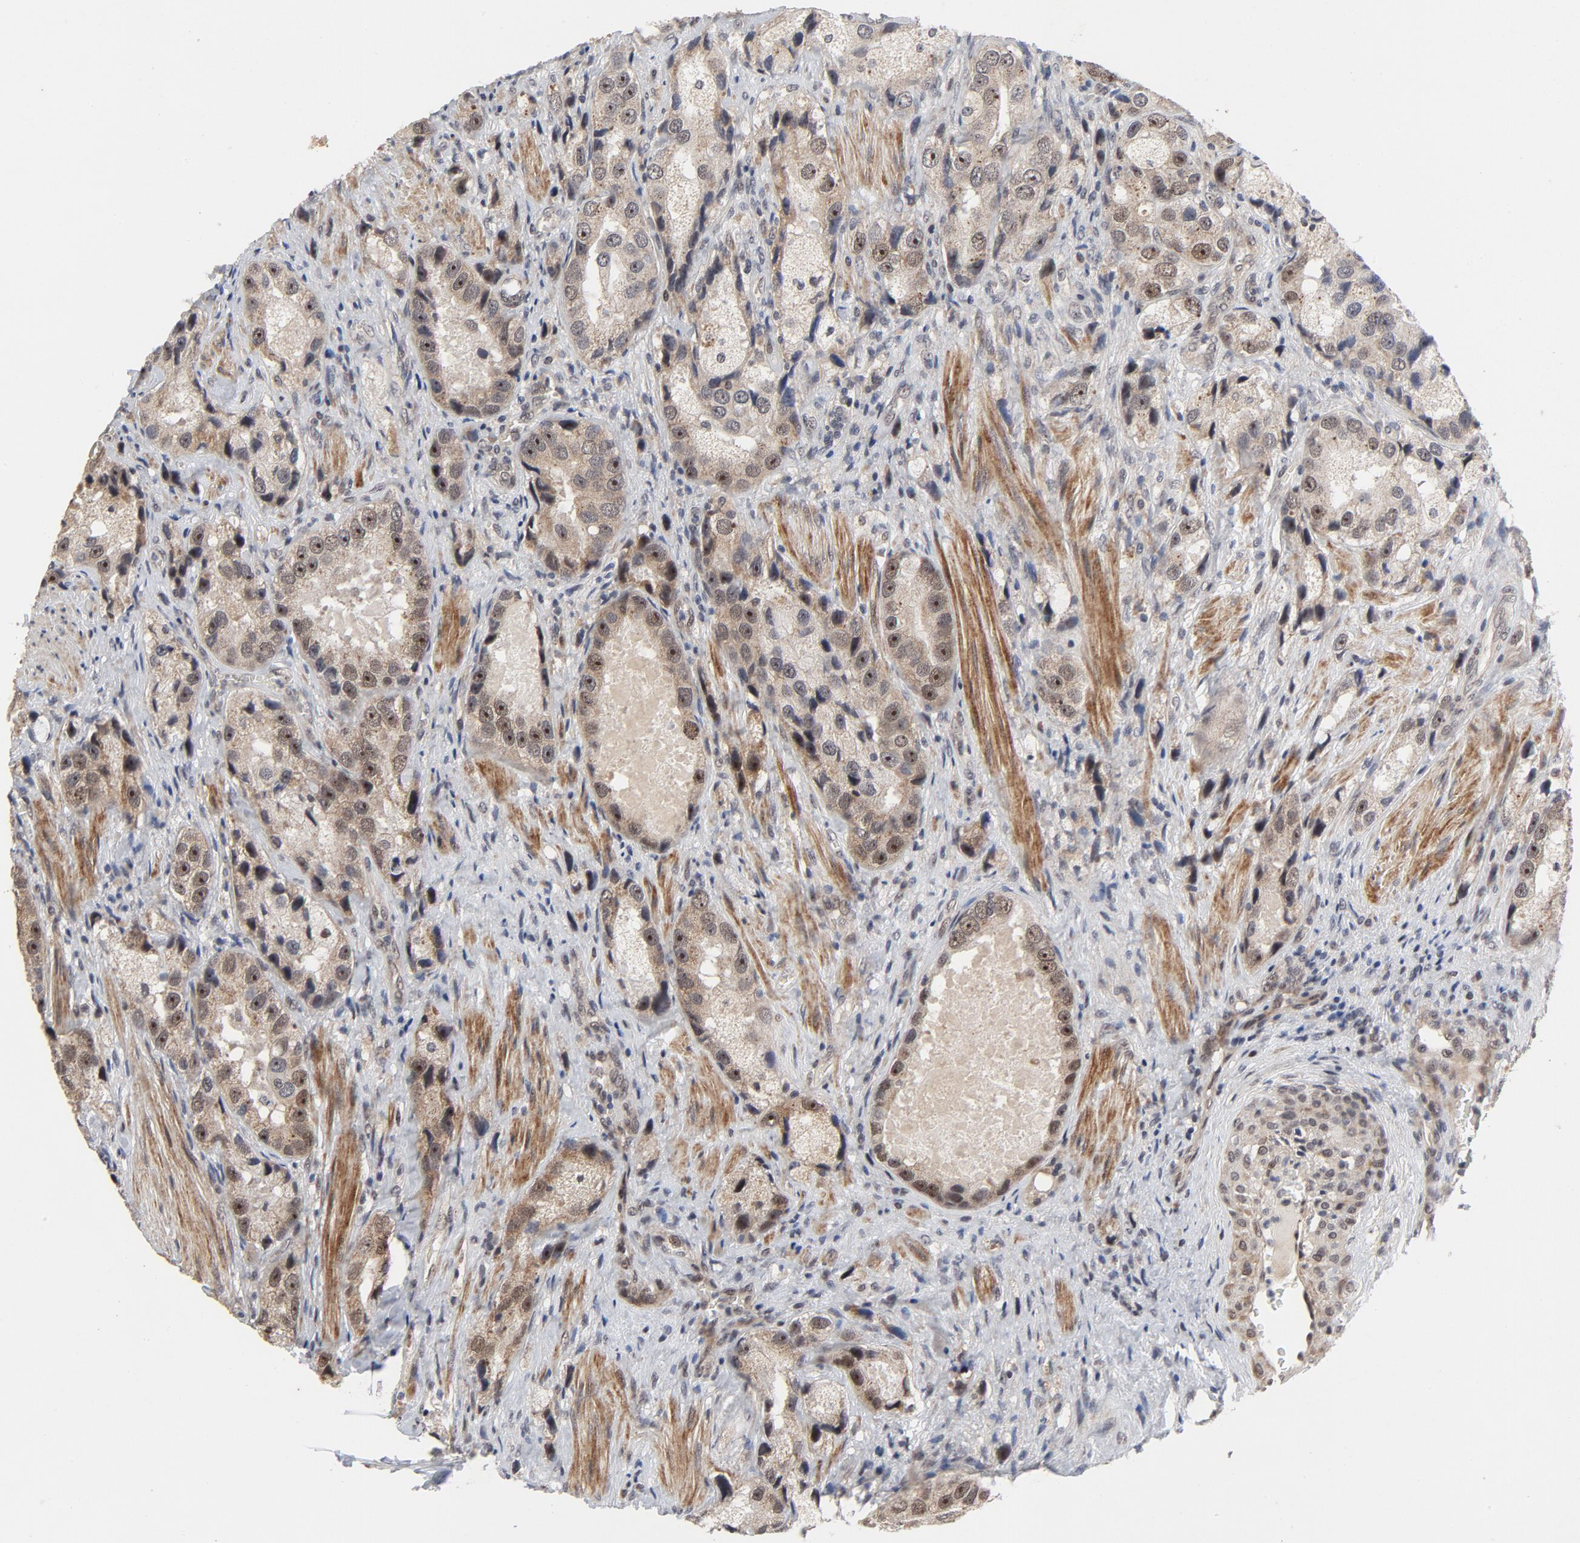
{"staining": {"intensity": "moderate", "quantity": ">75%", "location": "nuclear"}, "tissue": "prostate cancer", "cell_type": "Tumor cells", "image_type": "cancer", "snomed": [{"axis": "morphology", "description": "Adenocarcinoma, High grade"}, {"axis": "topography", "description": "Prostate"}], "caption": "A medium amount of moderate nuclear positivity is present in approximately >75% of tumor cells in high-grade adenocarcinoma (prostate) tissue.", "gene": "ZKSCAN8", "patient": {"sex": "male", "age": 63}}